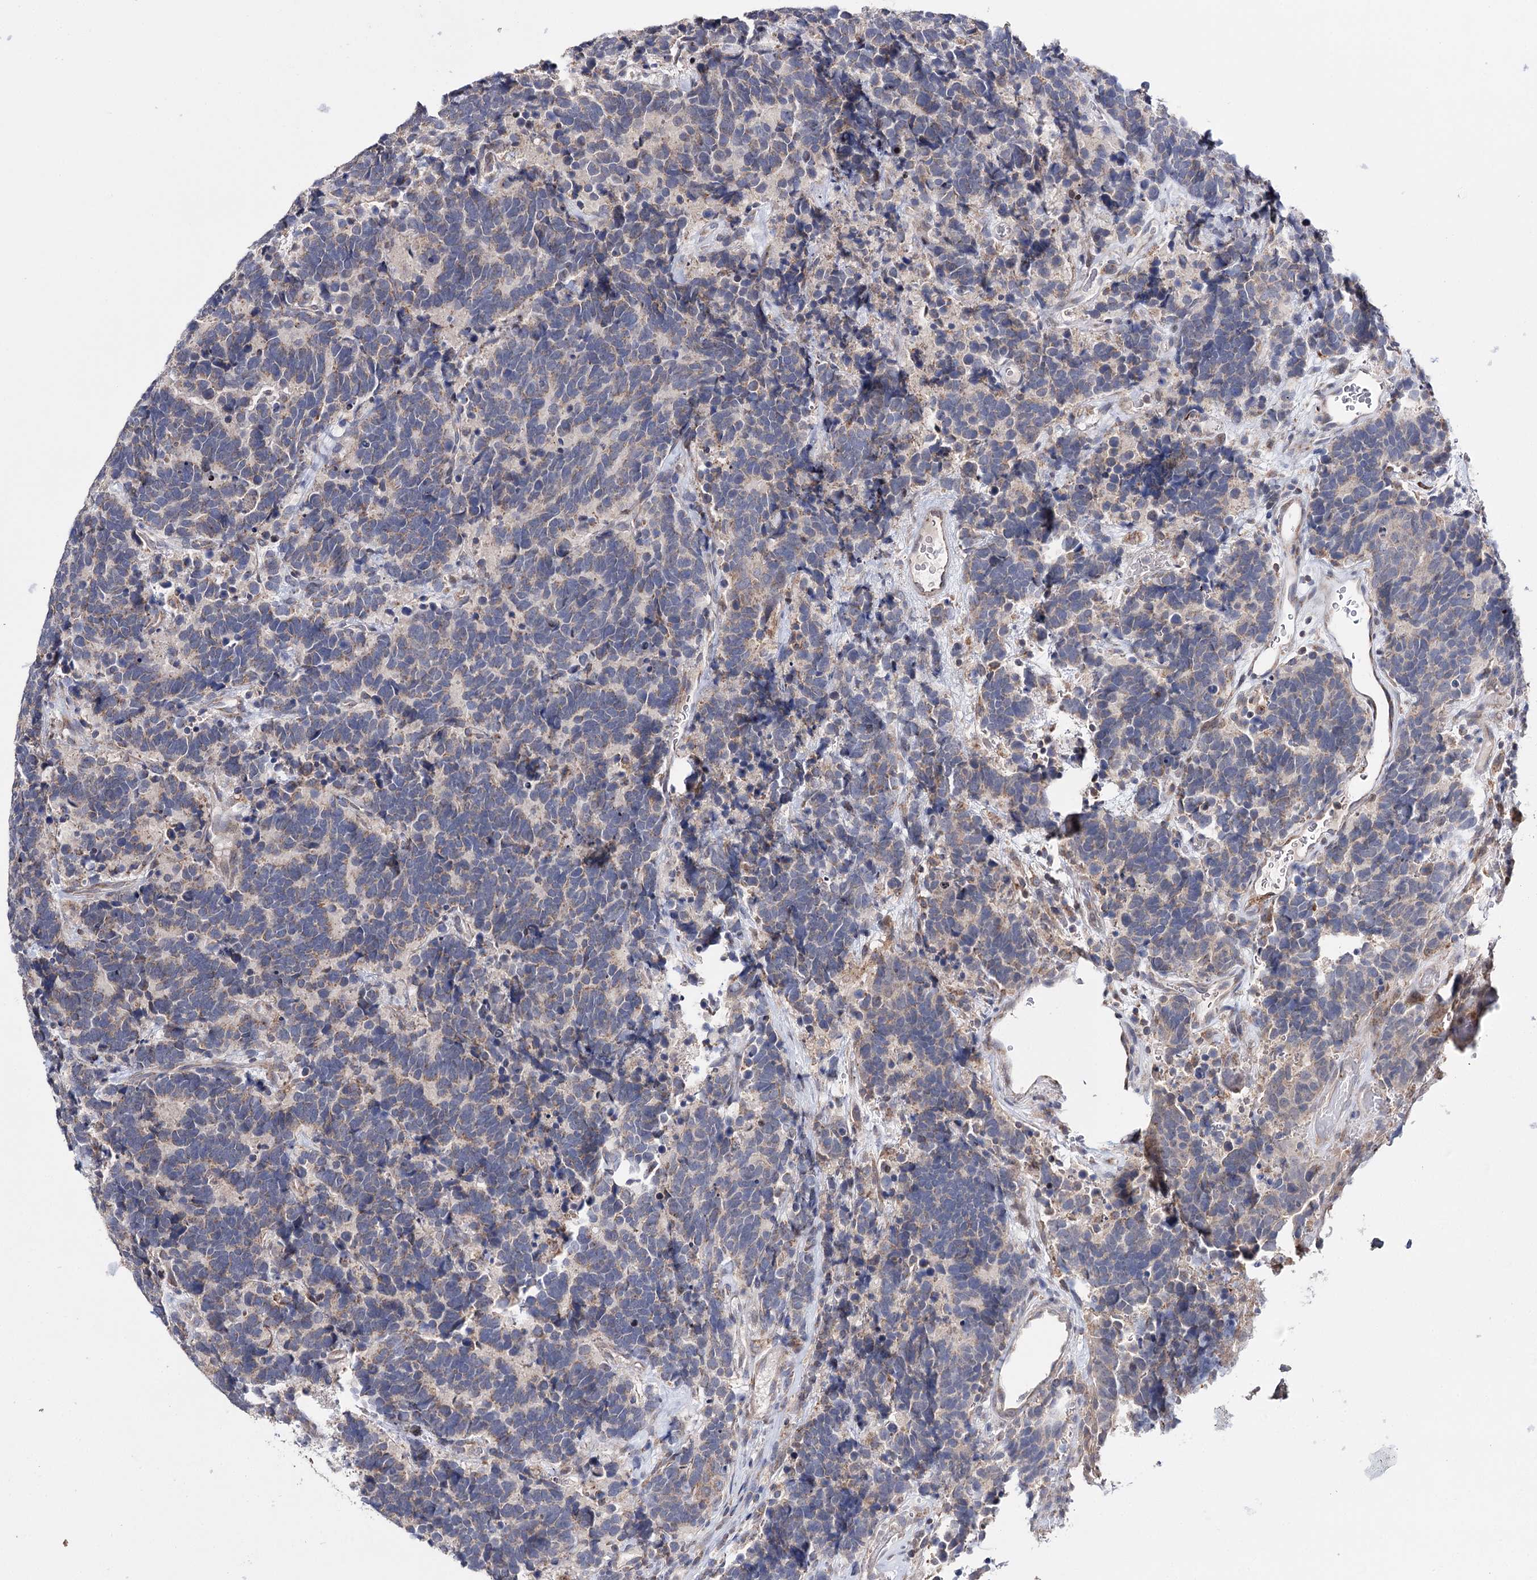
{"staining": {"intensity": "negative", "quantity": "none", "location": "none"}, "tissue": "carcinoid", "cell_type": "Tumor cells", "image_type": "cancer", "snomed": [{"axis": "morphology", "description": "Carcinoma, NOS"}, {"axis": "morphology", "description": "Carcinoid, malignant, NOS"}, {"axis": "topography", "description": "Urinary bladder"}], "caption": "Carcinoma was stained to show a protein in brown. There is no significant staining in tumor cells.", "gene": "CFAP46", "patient": {"sex": "male", "age": 57}}